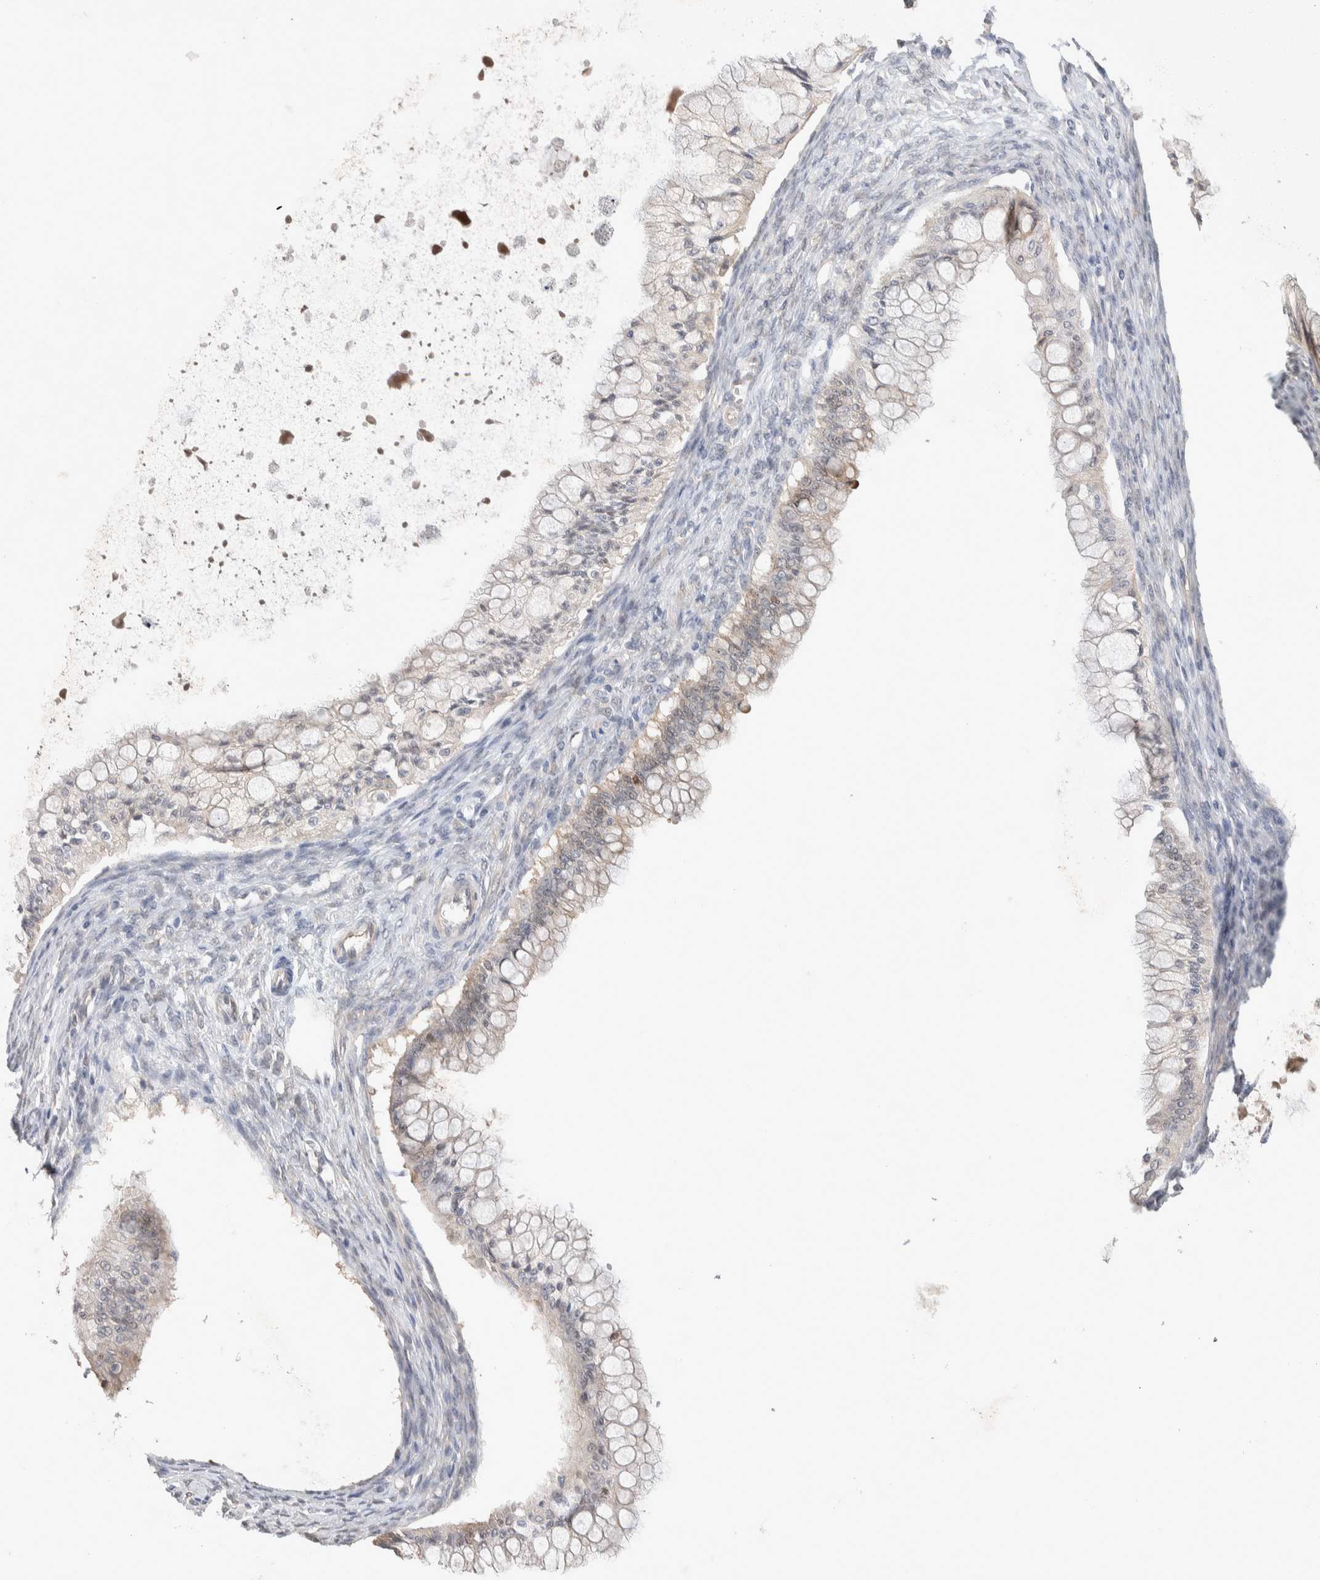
{"staining": {"intensity": "weak", "quantity": "<25%", "location": "cytoplasmic/membranous"}, "tissue": "ovarian cancer", "cell_type": "Tumor cells", "image_type": "cancer", "snomed": [{"axis": "morphology", "description": "Cystadenocarcinoma, mucinous, NOS"}, {"axis": "topography", "description": "Ovary"}], "caption": "Immunohistochemistry (IHC) of mucinous cystadenocarcinoma (ovarian) demonstrates no staining in tumor cells.", "gene": "DEPTOR", "patient": {"sex": "female", "age": 57}}